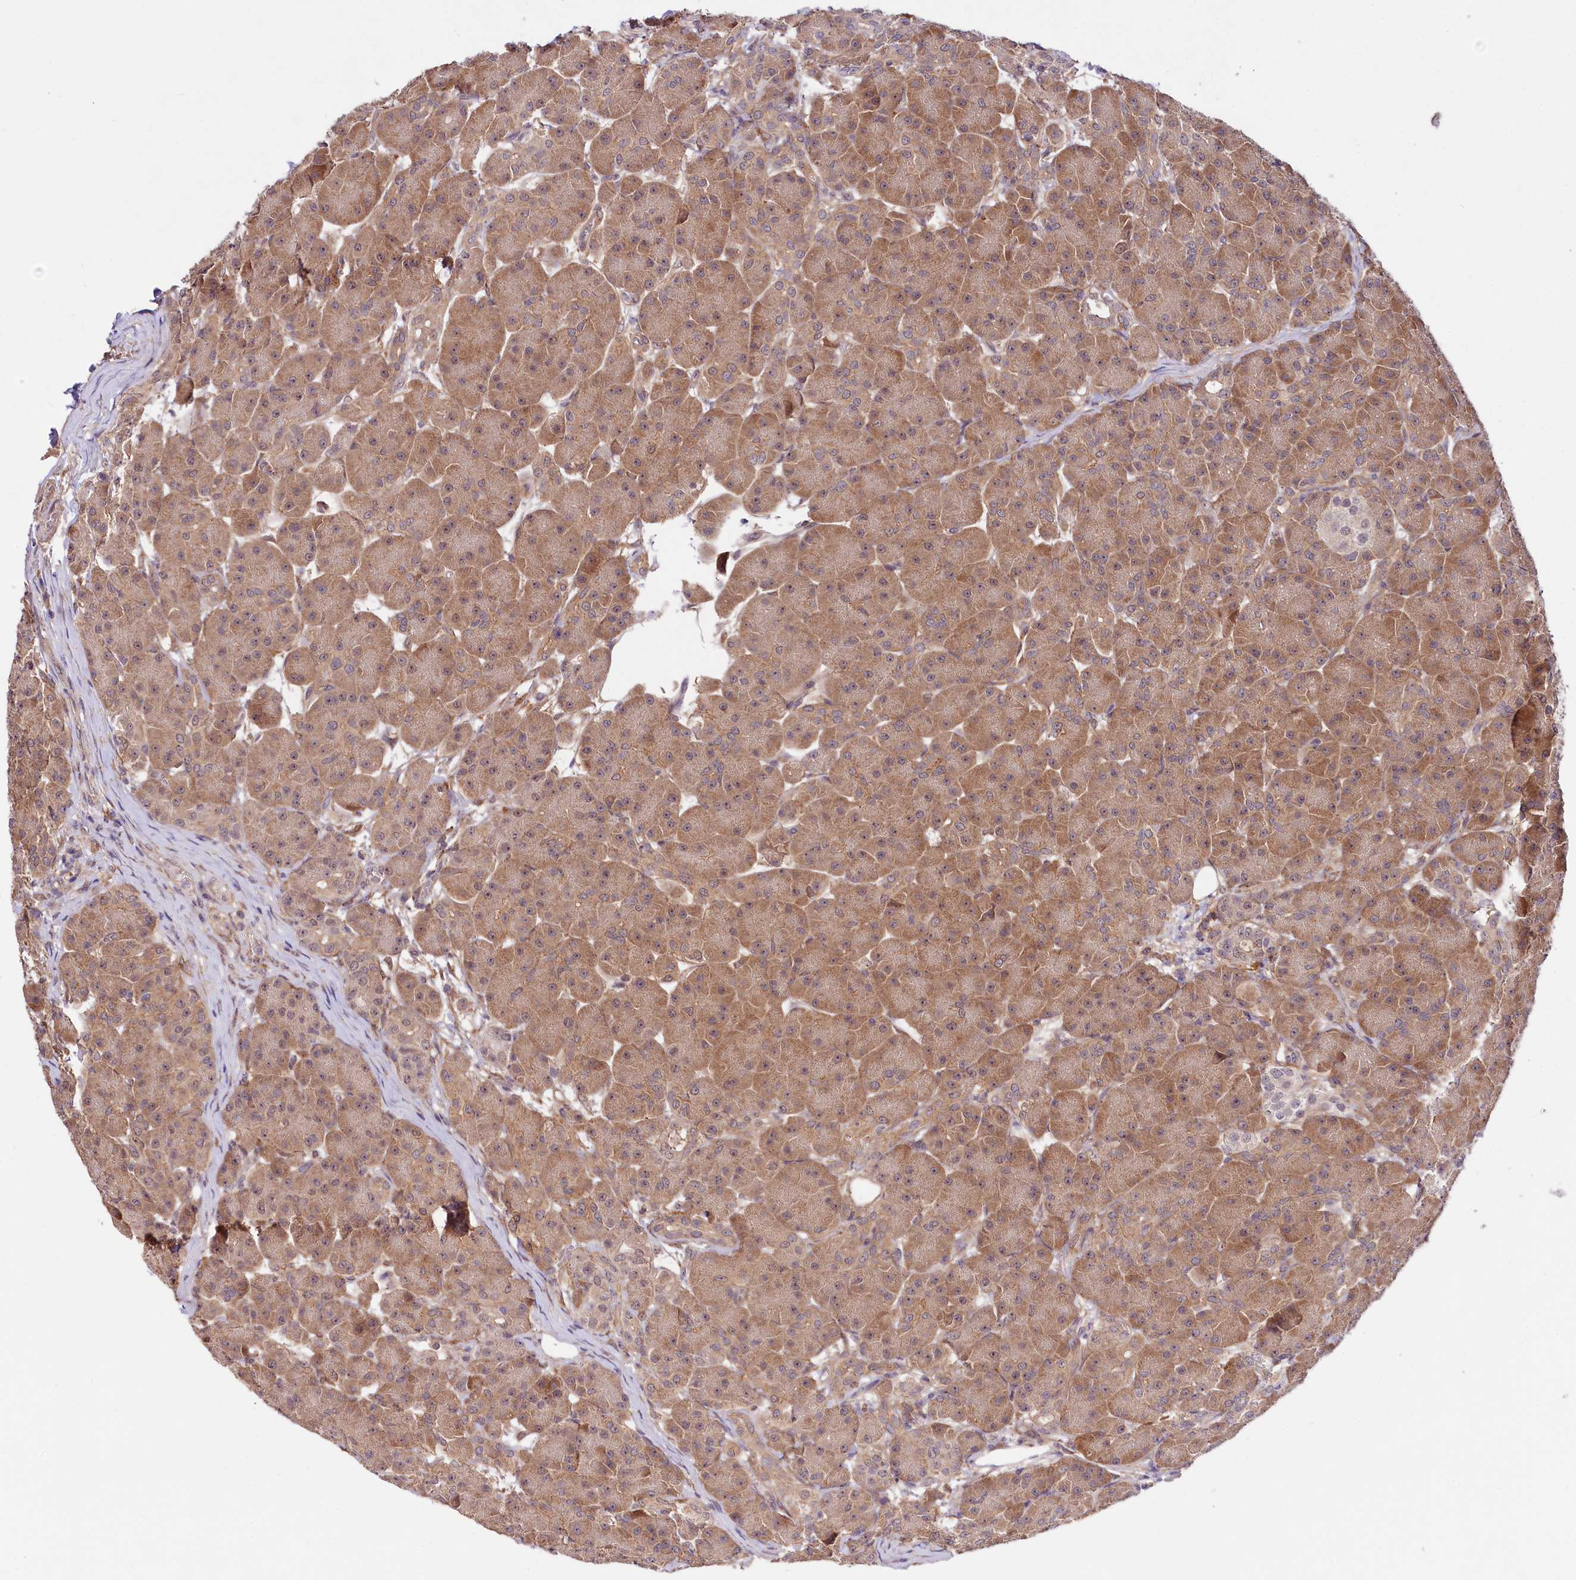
{"staining": {"intensity": "moderate", "quantity": ">75%", "location": "cytoplasmic/membranous"}, "tissue": "pancreas", "cell_type": "Exocrine glandular cells", "image_type": "normal", "snomed": [{"axis": "morphology", "description": "Normal tissue, NOS"}, {"axis": "topography", "description": "Pancreas"}], "caption": "This is a histology image of IHC staining of normal pancreas, which shows moderate staining in the cytoplasmic/membranous of exocrine glandular cells.", "gene": "PHLDB1", "patient": {"sex": "male", "age": 63}}